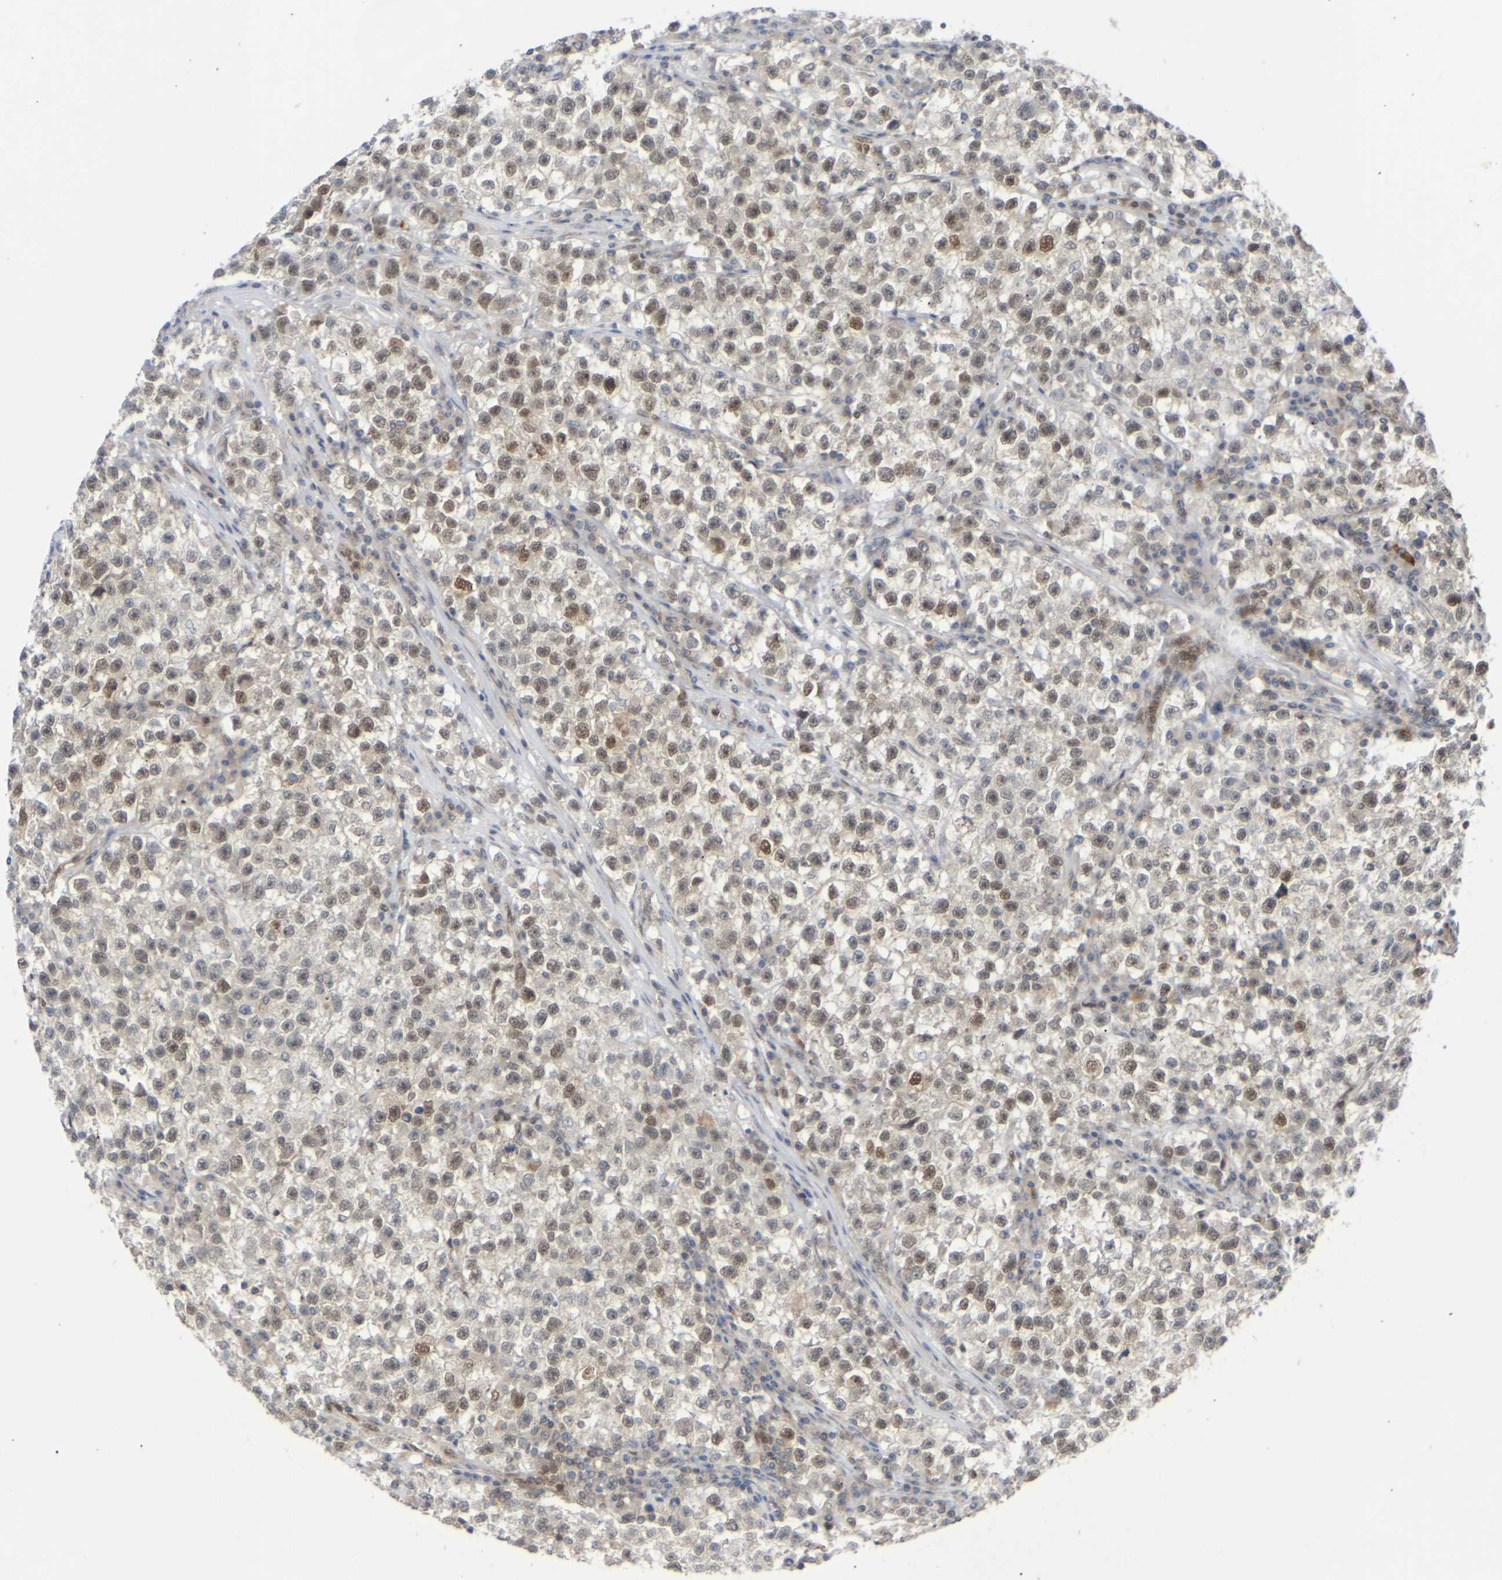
{"staining": {"intensity": "weak", "quantity": "25%-75%", "location": "nuclear"}, "tissue": "testis cancer", "cell_type": "Tumor cells", "image_type": "cancer", "snomed": [{"axis": "morphology", "description": "Seminoma, NOS"}, {"axis": "topography", "description": "Testis"}], "caption": "Immunohistochemical staining of testis cancer demonstrates low levels of weak nuclear protein positivity in approximately 25%-75% of tumor cells.", "gene": "SSBP2", "patient": {"sex": "male", "age": 22}}